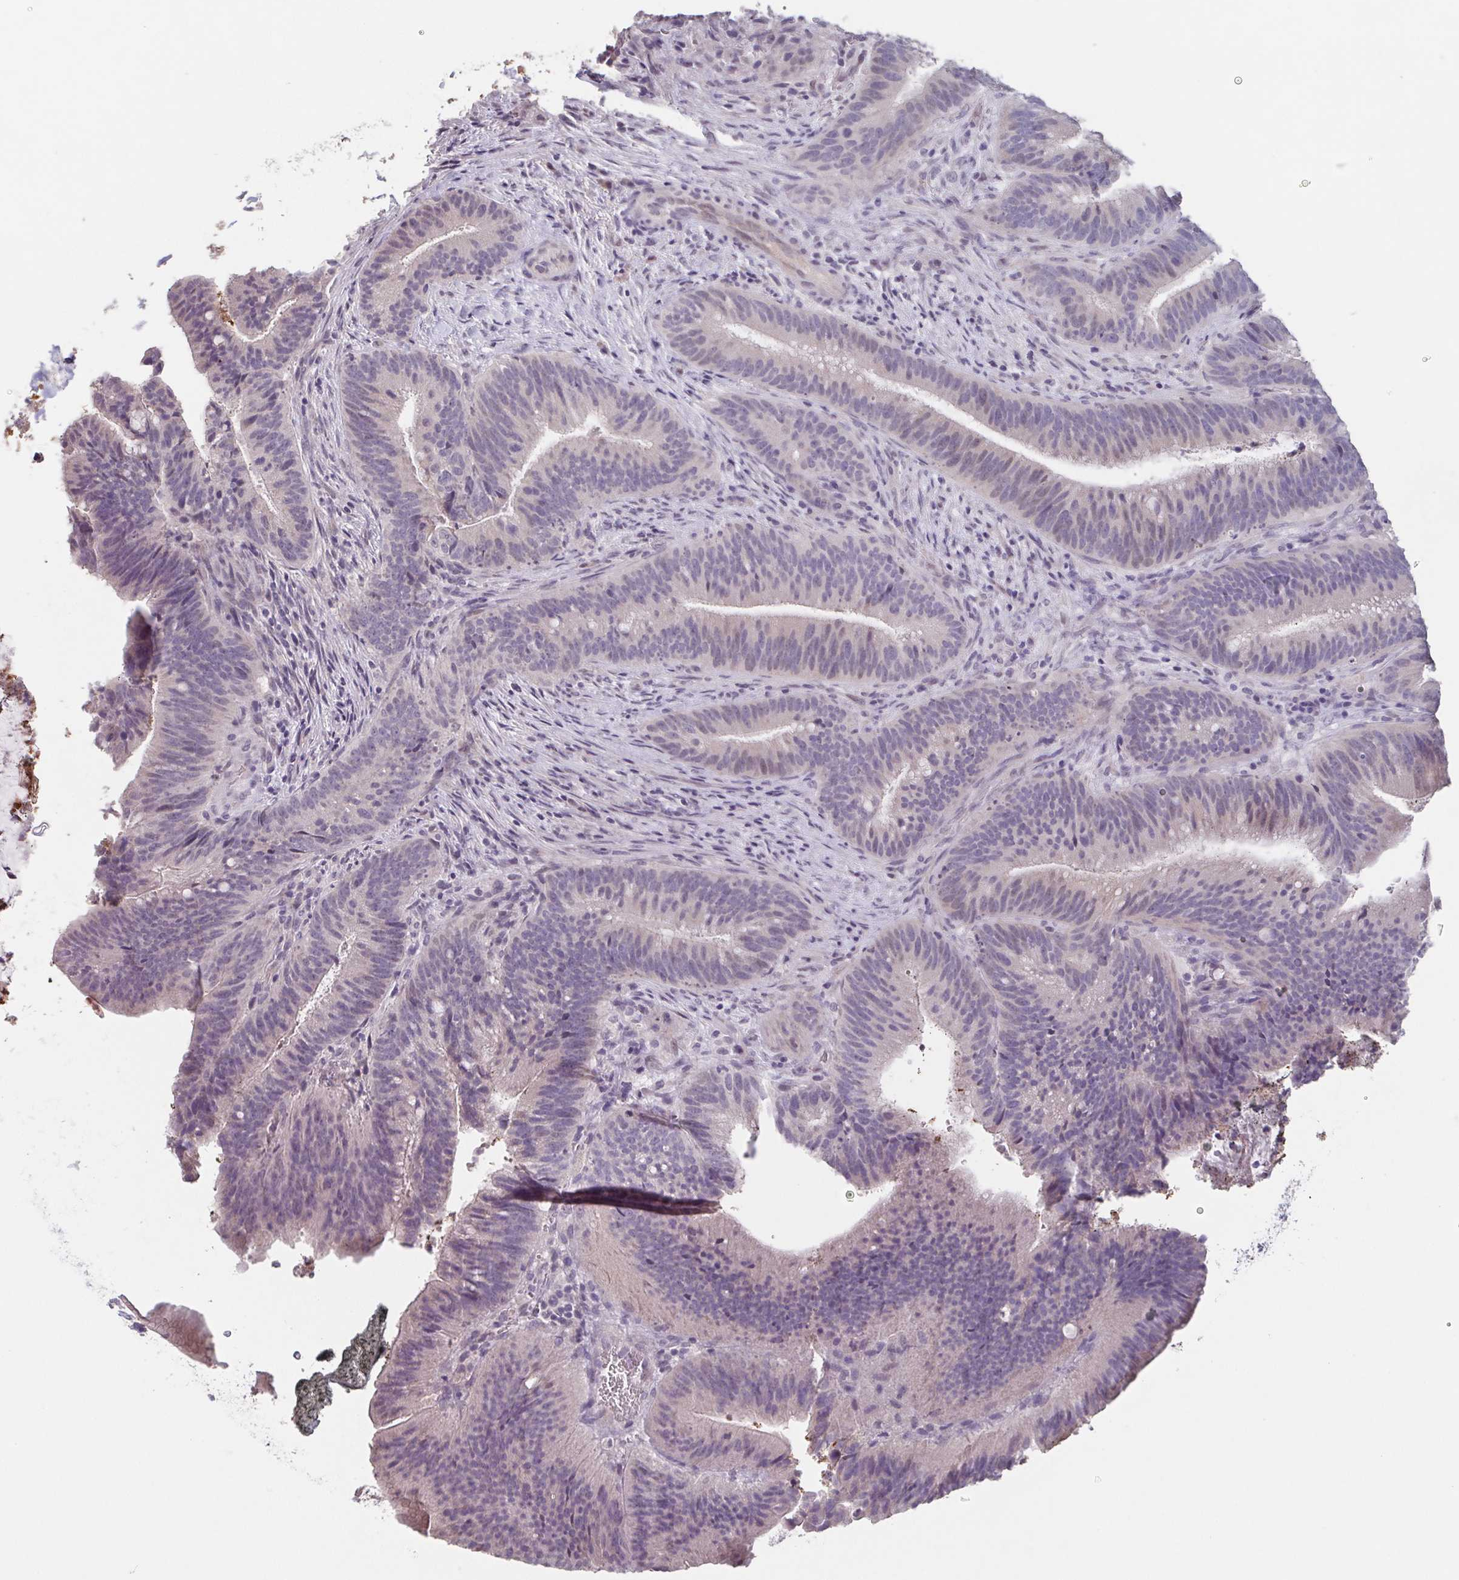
{"staining": {"intensity": "negative", "quantity": "none", "location": "none"}, "tissue": "colorectal cancer", "cell_type": "Tumor cells", "image_type": "cancer", "snomed": [{"axis": "morphology", "description": "Adenocarcinoma, NOS"}, {"axis": "topography", "description": "Colon"}], "caption": "The micrograph displays no significant staining in tumor cells of colorectal cancer (adenocarcinoma).", "gene": "GHRL", "patient": {"sex": "female", "age": 43}}